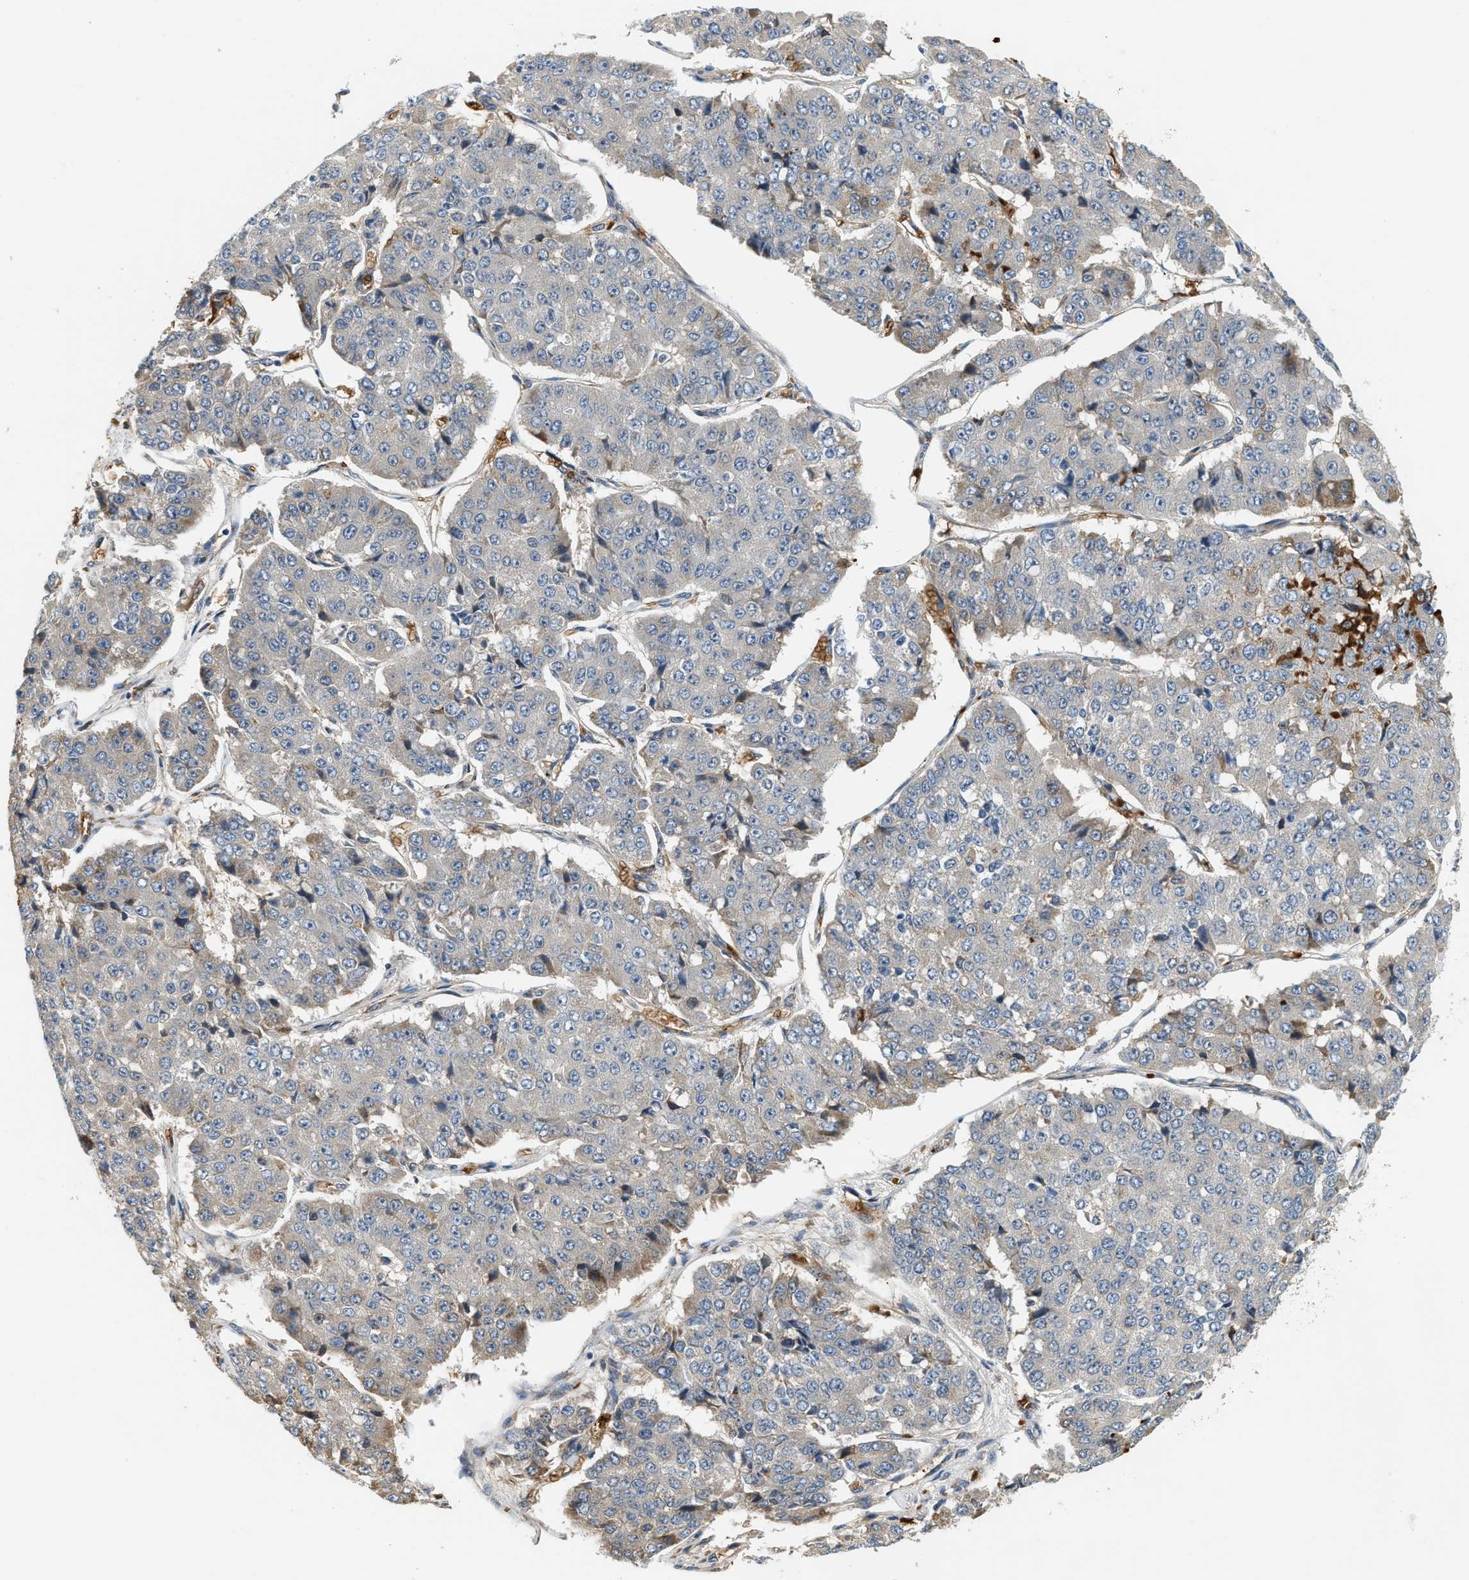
{"staining": {"intensity": "negative", "quantity": "none", "location": "none"}, "tissue": "pancreatic cancer", "cell_type": "Tumor cells", "image_type": "cancer", "snomed": [{"axis": "morphology", "description": "Adenocarcinoma, NOS"}, {"axis": "topography", "description": "Pancreas"}], "caption": "Tumor cells show no significant protein expression in pancreatic adenocarcinoma.", "gene": "CYTH2", "patient": {"sex": "male", "age": 50}}